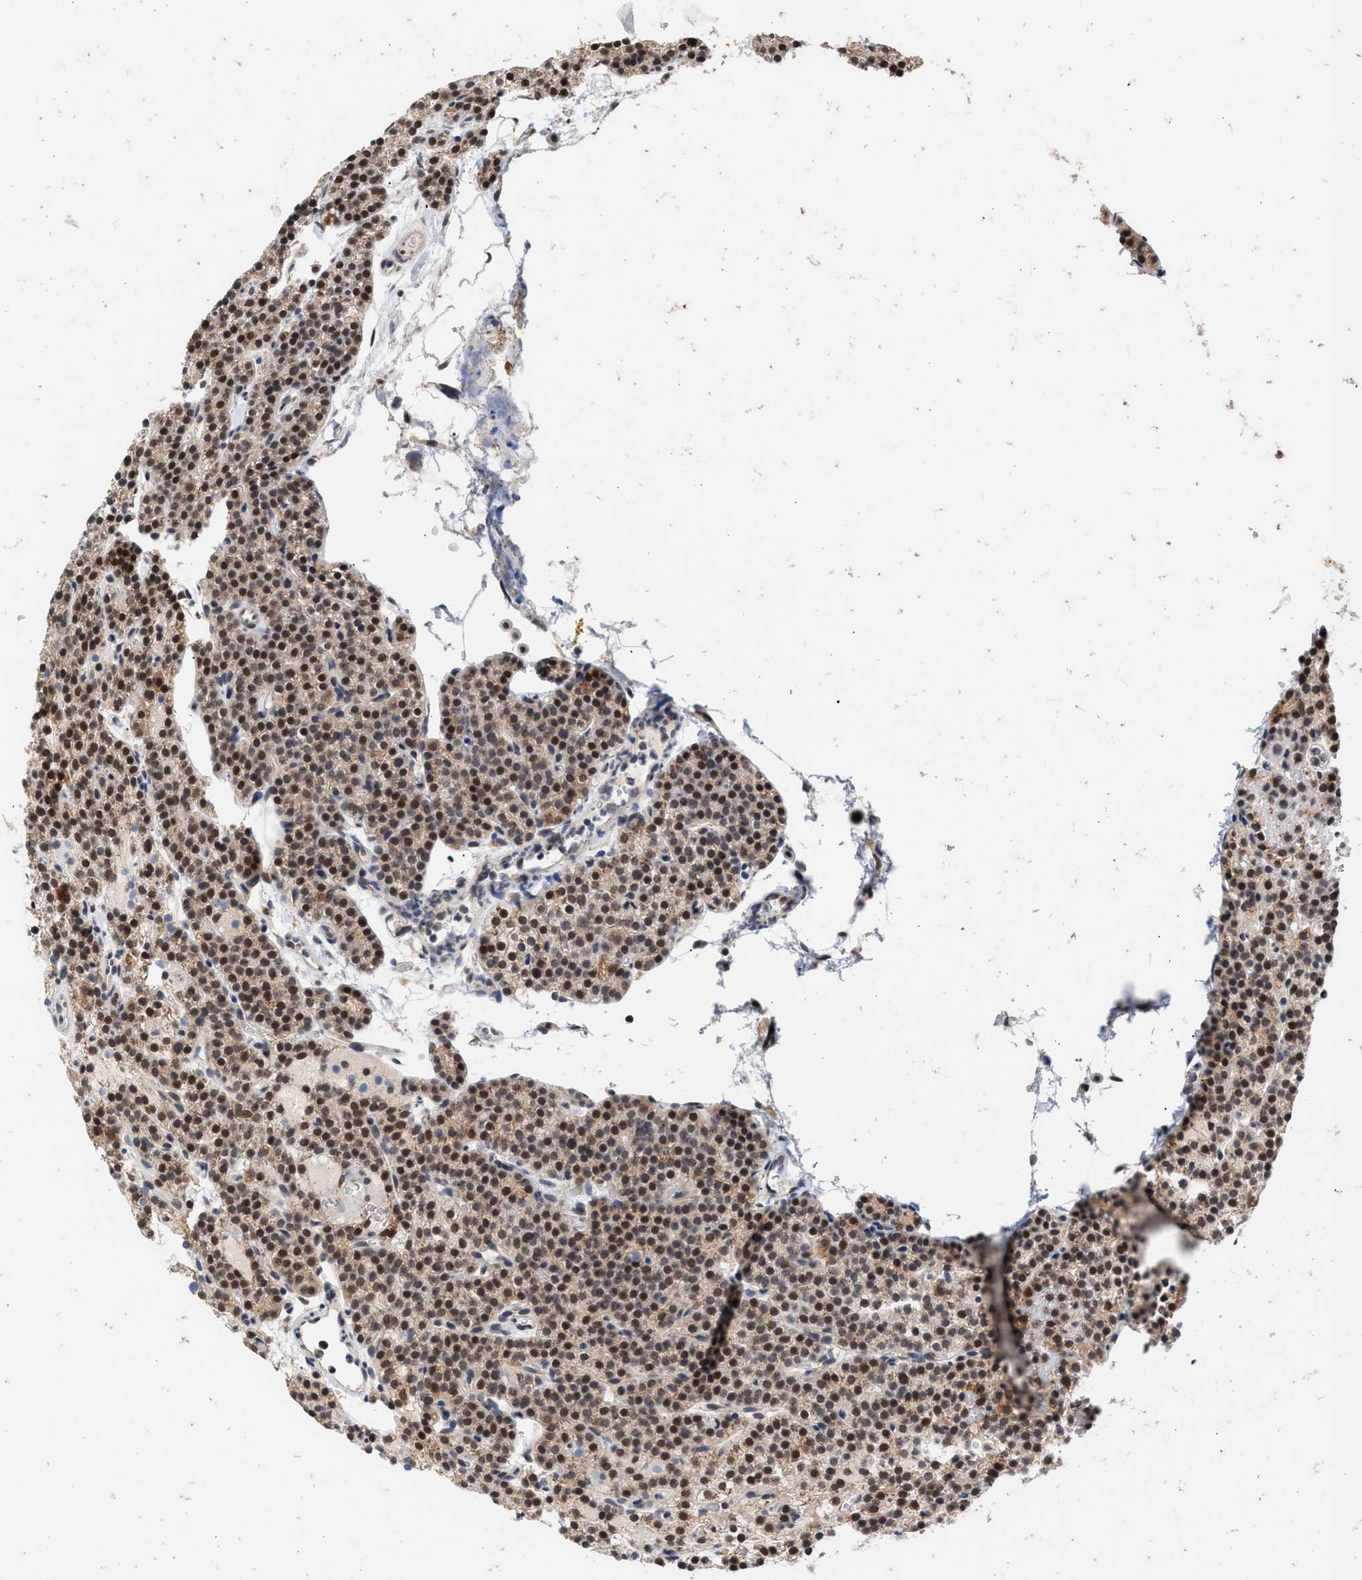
{"staining": {"intensity": "moderate", "quantity": "25%-75%", "location": "nuclear"}, "tissue": "parathyroid gland", "cell_type": "Glandular cells", "image_type": "normal", "snomed": [{"axis": "morphology", "description": "Normal tissue, NOS"}, {"axis": "morphology", "description": "Adenoma, NOS"}, {"axis": "topography", "description": "Parathyroid gland"}], "caption": "Protein staining of normal parathyroid gland demonstrates moderate nuclear staining in approximately 25%-75% of glandular cells.", "gene": "MKNK2", "patient": {"sex": "female", "age": 74}}